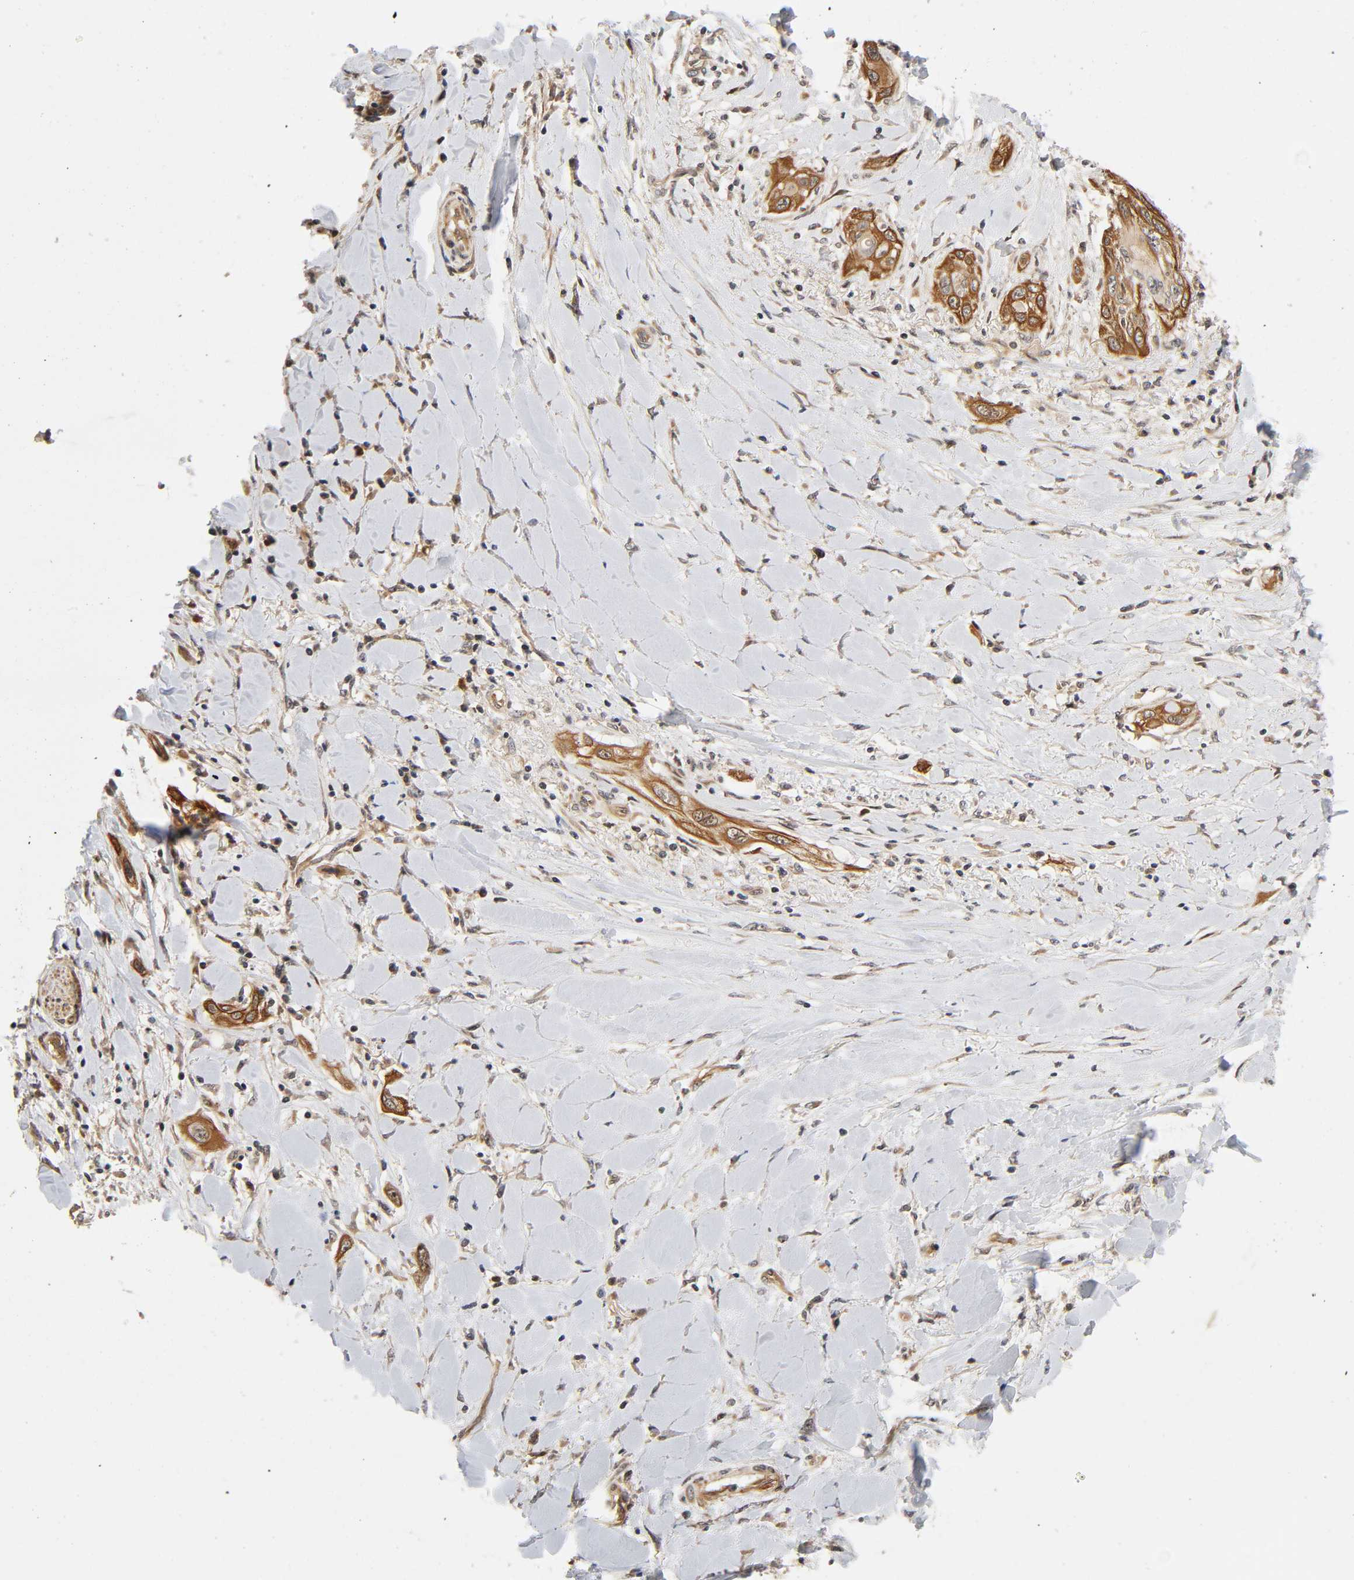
{"staining": {"intensity": "moderate", "quantity": ">75%", "location": "cytoplasmic/membranous"}, "tissue": "lung cancer", "cell_type": "Tumor cells", "image_type": "cancer", "snomed": [{"axis": "morphology", "description": "Squamous cell carcinoma, NOS"}, {"axis": "topography", "description": "Lung"}], "caption": "Immunohistochemical staining of lung cancer displays medium levels of moderate cytoplasmic/membranous protein staining in approximately >75% of tumor cells. (Brightfield microscopy of DAB IHC at high magnification).", "gene": "IQCJ-SCHIP1", "patient": {"sex": "female", "age": 47}}